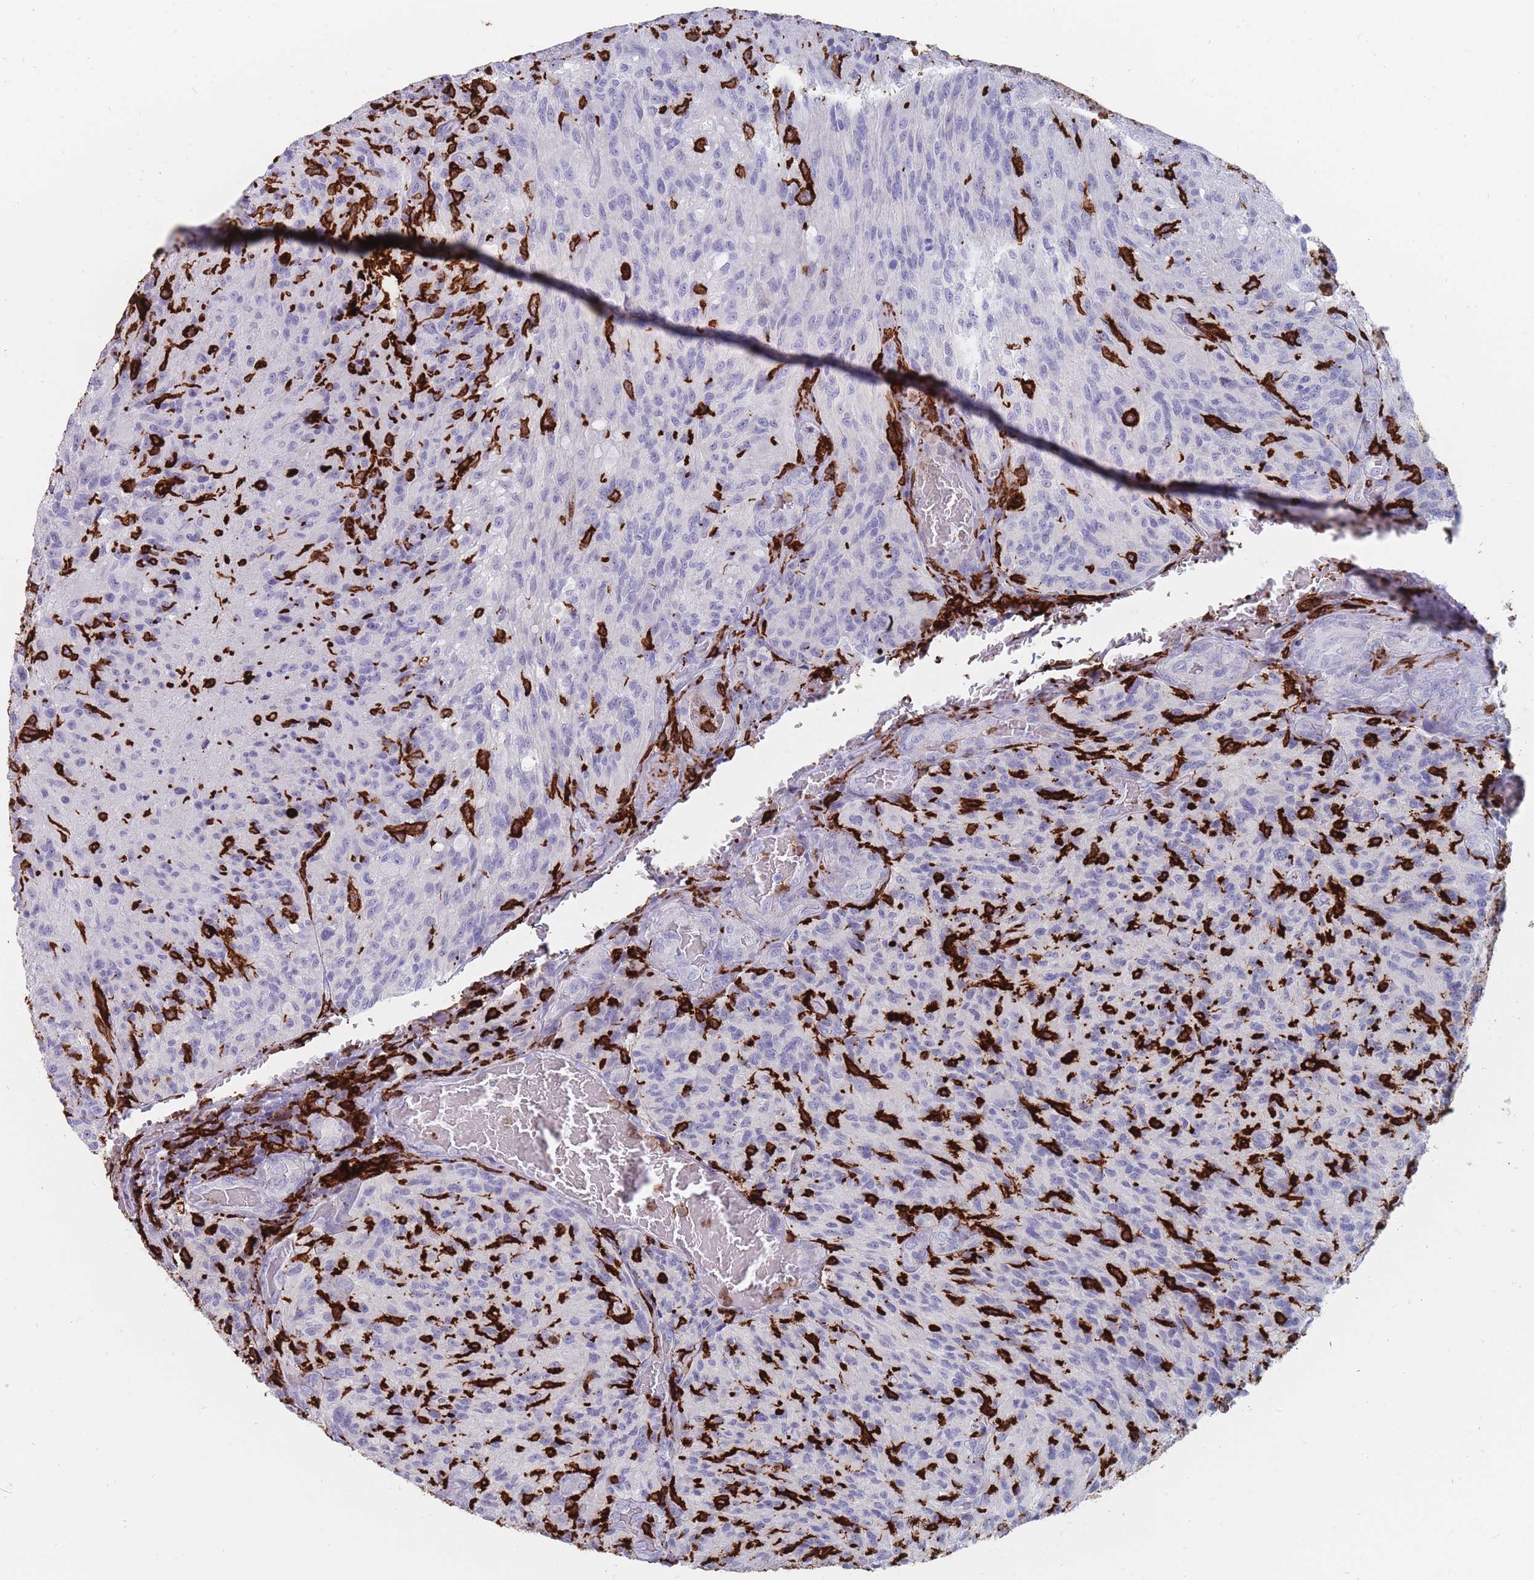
{"staining": {"intensity": "negative", "quantity": "none", "location": "none"}, "tissue": "glioma", "cell_type": "Tumor cells", "image_type": "cancer", "snomed": [{"axis": "morphology", "description": "Normal tissue, NOS"}, {"axis": "morphology", "description": "Glioma, malignant, High grade"}, {"axis": "topography", "description": "Cerebral cortex"}], "caption": "An IHC micrograph of glioma is shown. There is no staining in tumor cells of glioma.", "gene": "AIF1", "patient": {"sex": "male", "age": 56}}